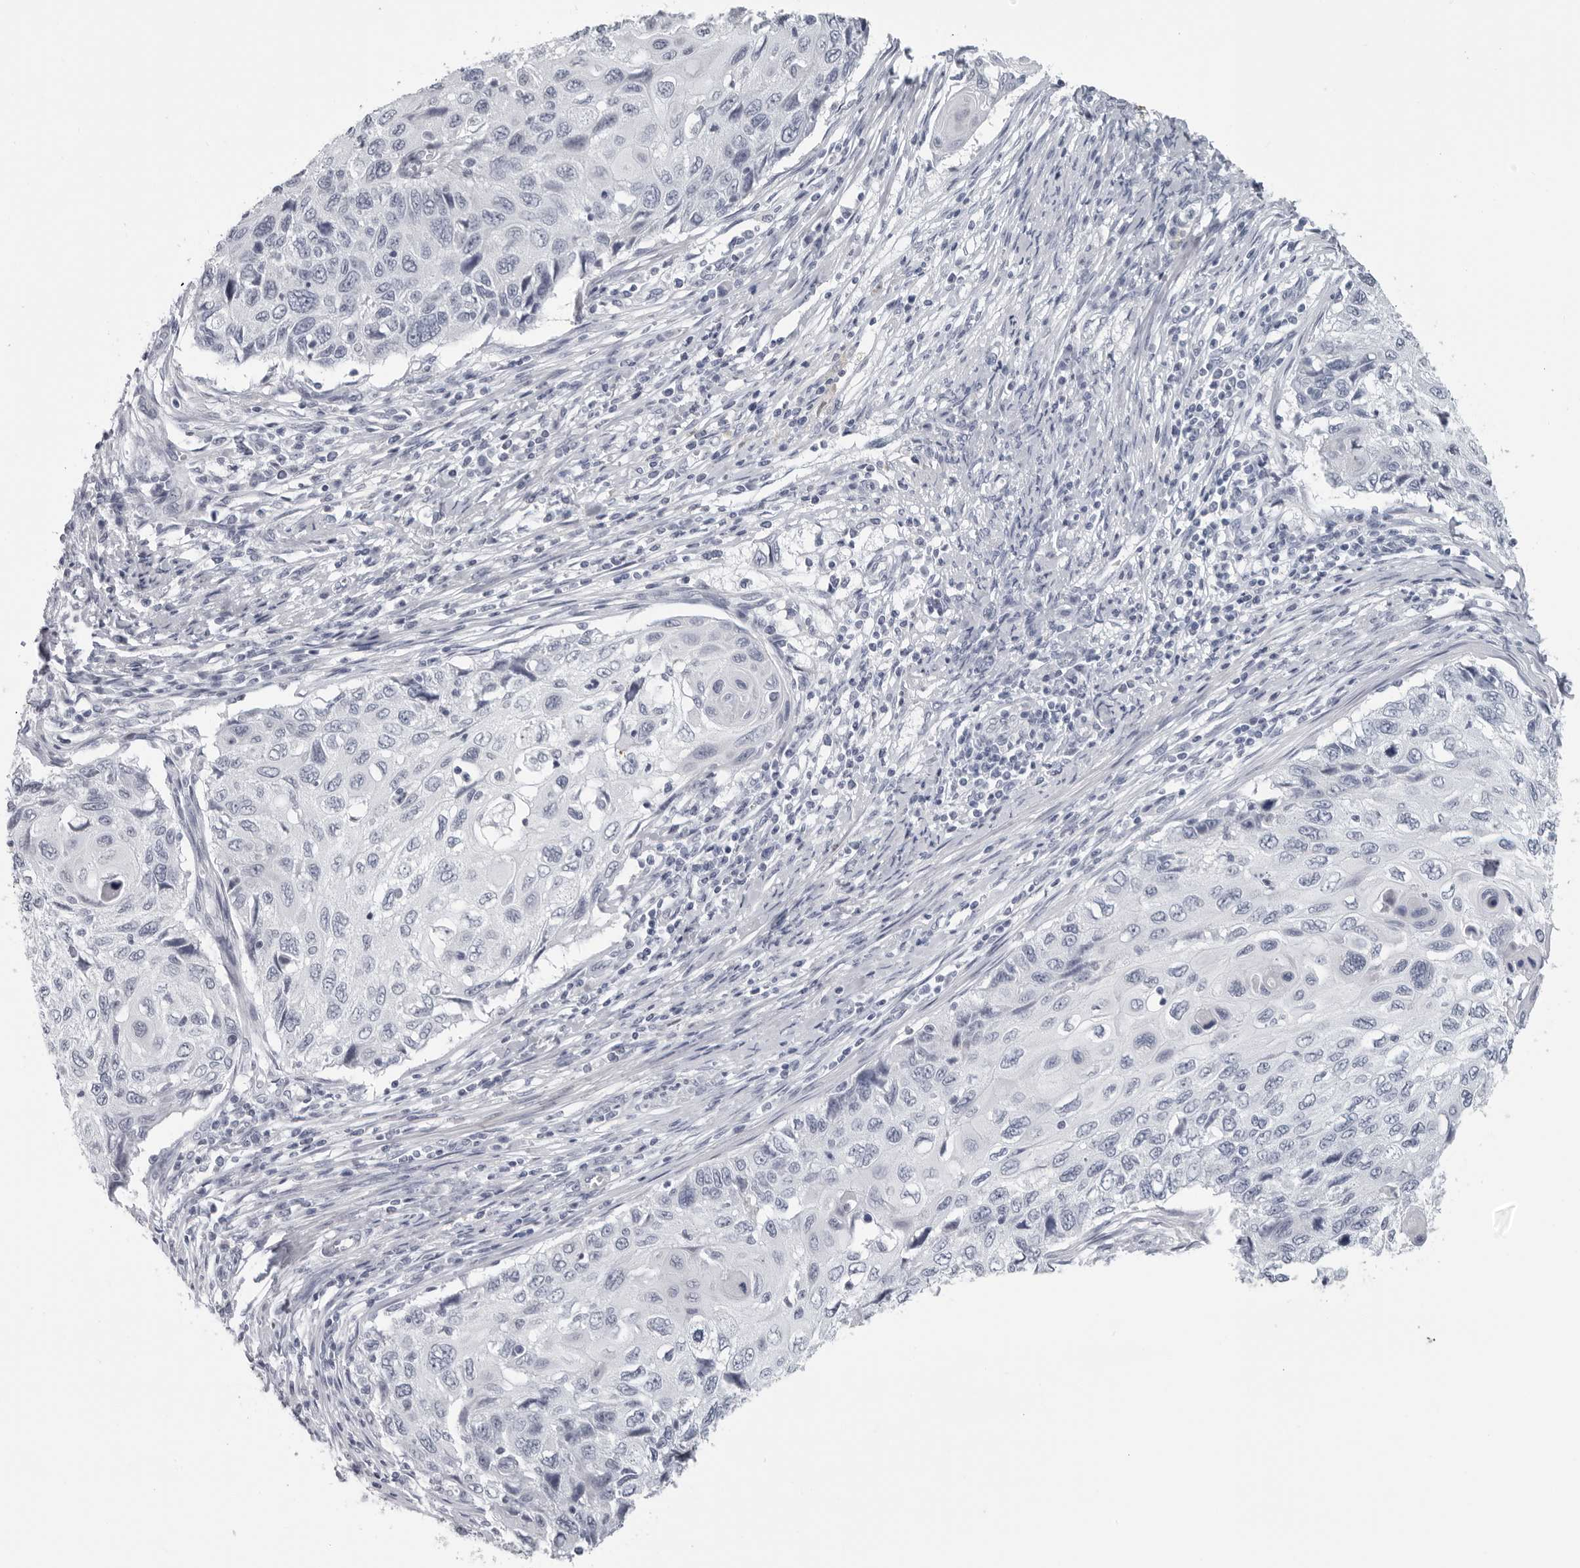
{"staining": {"intensity": "negative", "quantity": "none", "location": "none"}, "tissue": "cervical cancer", "cell_type": "Tumor cells", "image_type": "cancer", "snomed": [{"axis": "morphology", "description": "Squamous cell carcinoma, NOS"}, {"axis": "topography", "description": "Cervix"}], "caption": "Squamous cell carcinoma (cervical) was stained to show a protein in brown. There is no significant staining in tumor cells. (Brightfield microscopy of DAB (3,3'-diaminobenzidine) immunohistochemistry at high magnification).", "gene": "OPLAH", "patient": {"sex": "female", "age": 70}}